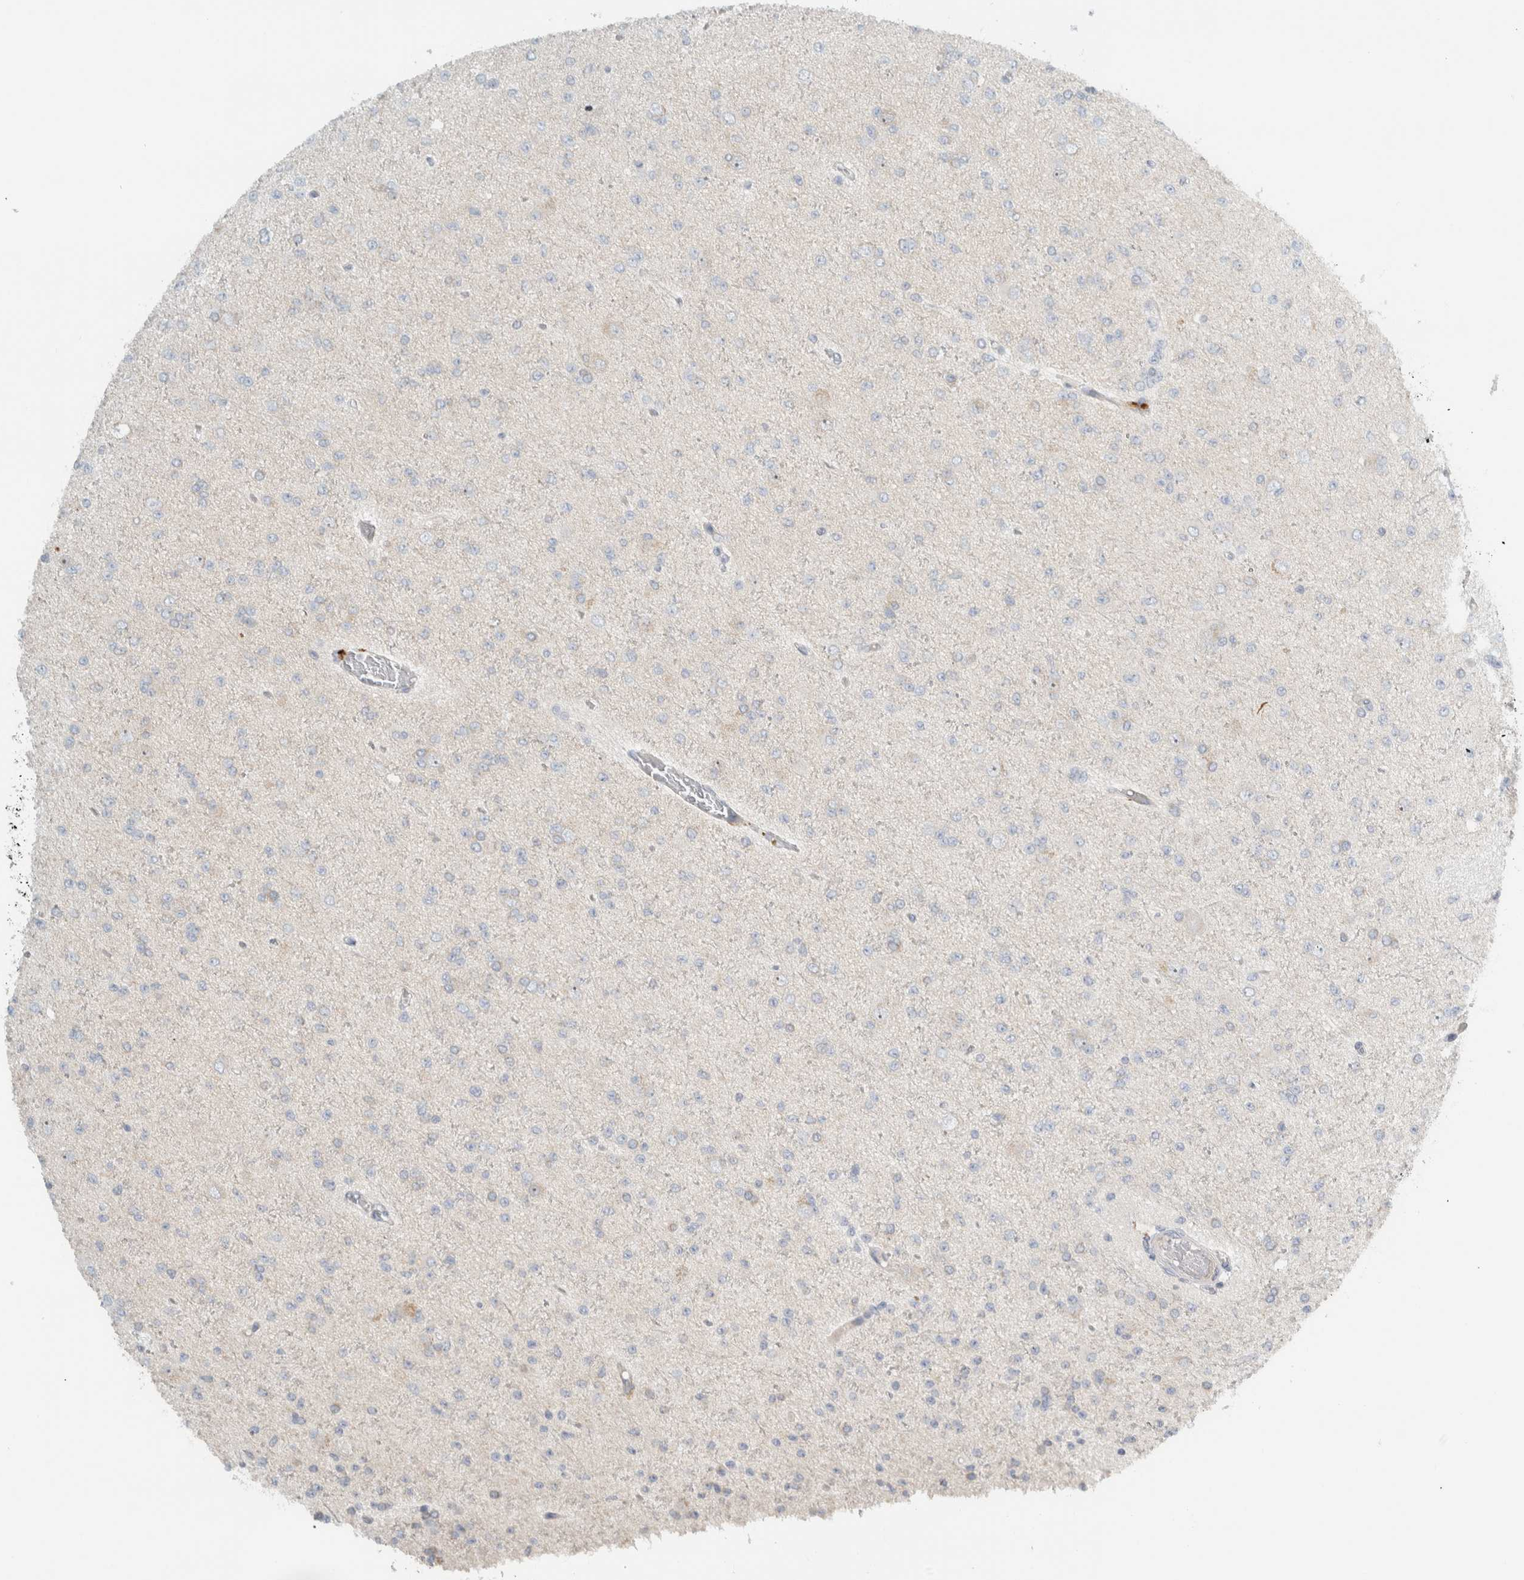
{"staining": {"intensity": "negative", "quantity": "none", "location": "none"}, "tissue": "glioma", "cell_type": "Tumor cells", "image_type": "cancer", "snomed": [{"axis": "morphology", "description": "Glioma, malignant, Low grade"}, {"axis": "topography", "description": "Brain"}], "caption": "Malignant low-grade glioma stained for a protein using IHC reveals no positivity tumor cells.", "gene": "HGS", "patient": {"sex": "female", "age": 22}}